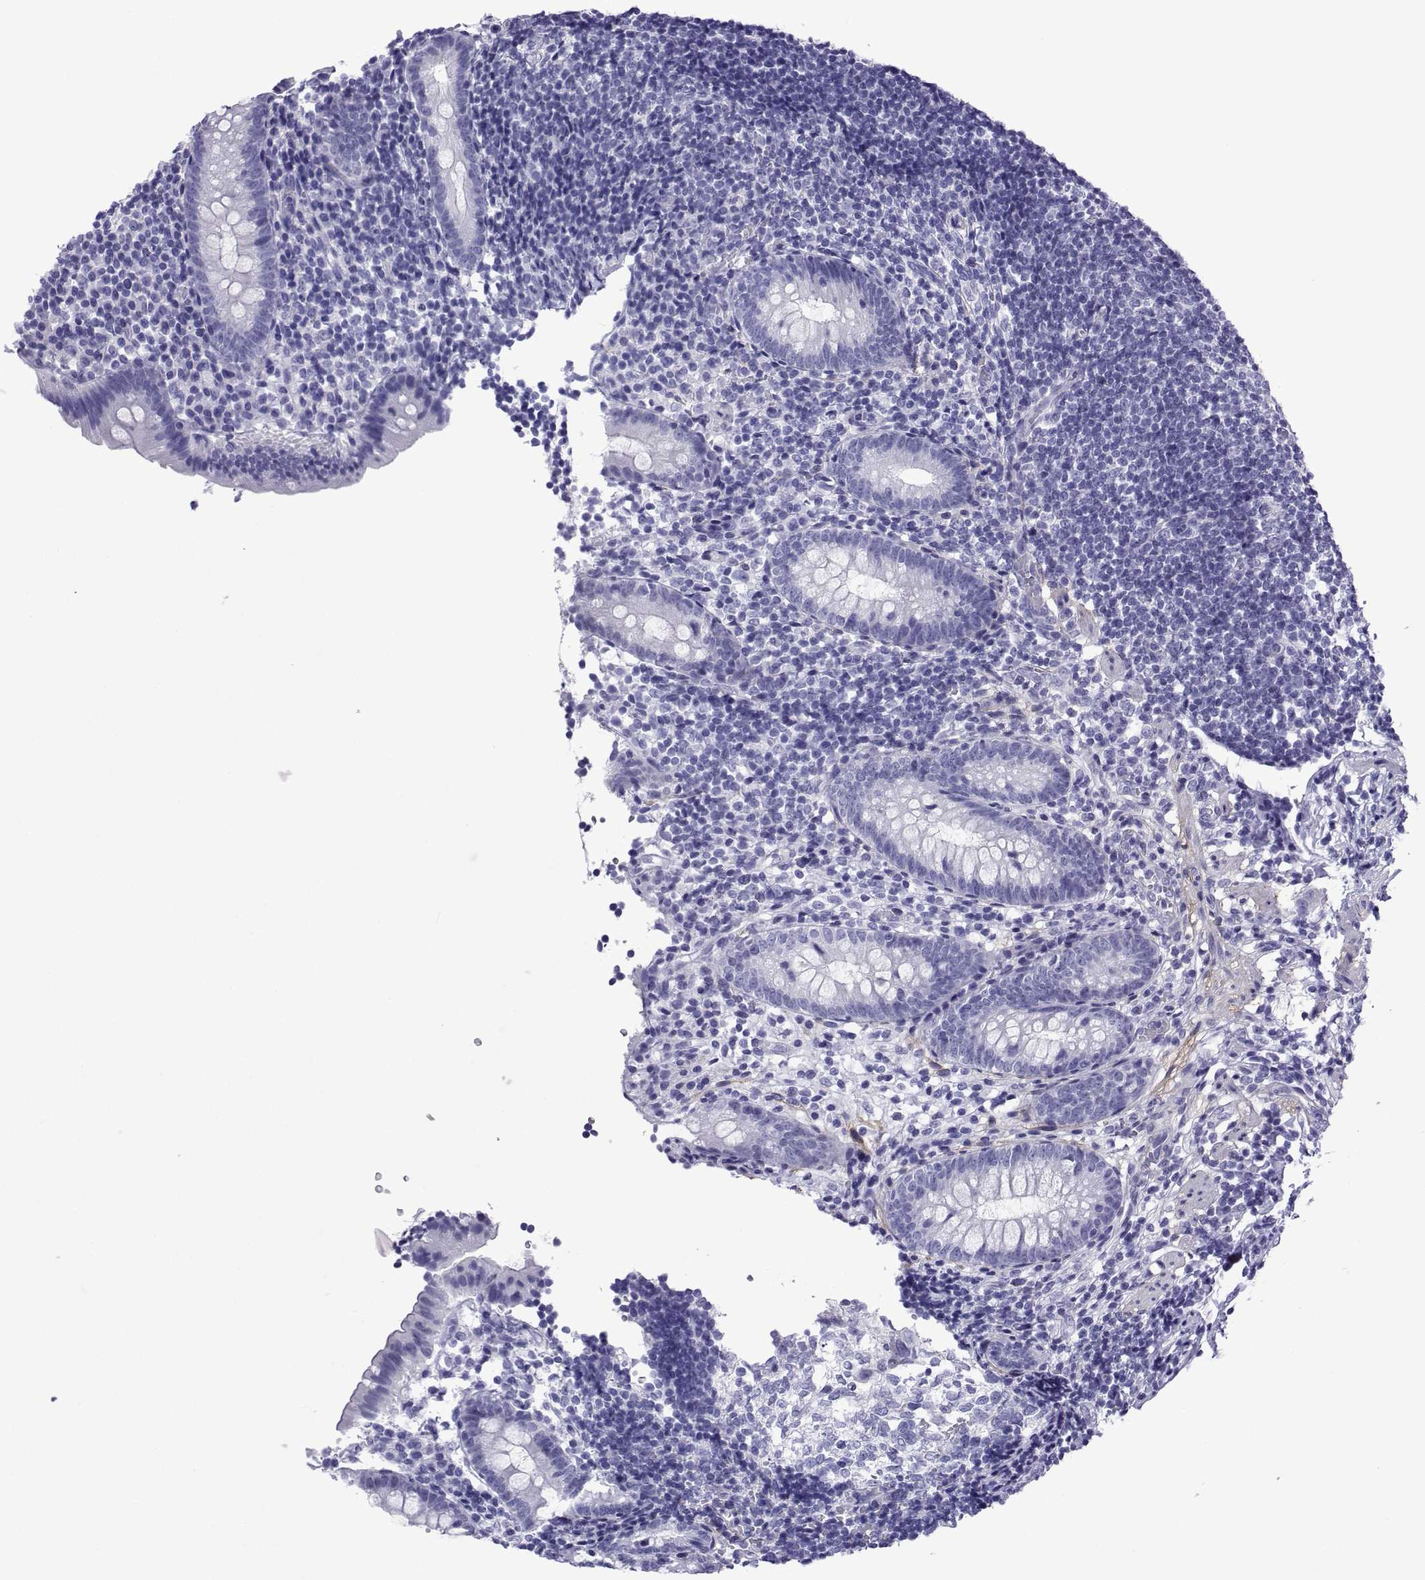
{"staining": {"intensity": "negative", "quantity": "none", "location": "none"}, "tissue": "appendix", "cell_type": "Glandular cells", "image_type": "normal", "snomed": [{"axis": "morphology", "description": "Normal tissue, NOS"}, {"axis": "topography", "description": "Appendix"}], "caption": "Immunohistochemical staining of benign appendix shows no significant positivity in glandular cells.", "gene": "SPANXA1", "patient": {"sex": "female", "age": 40}}